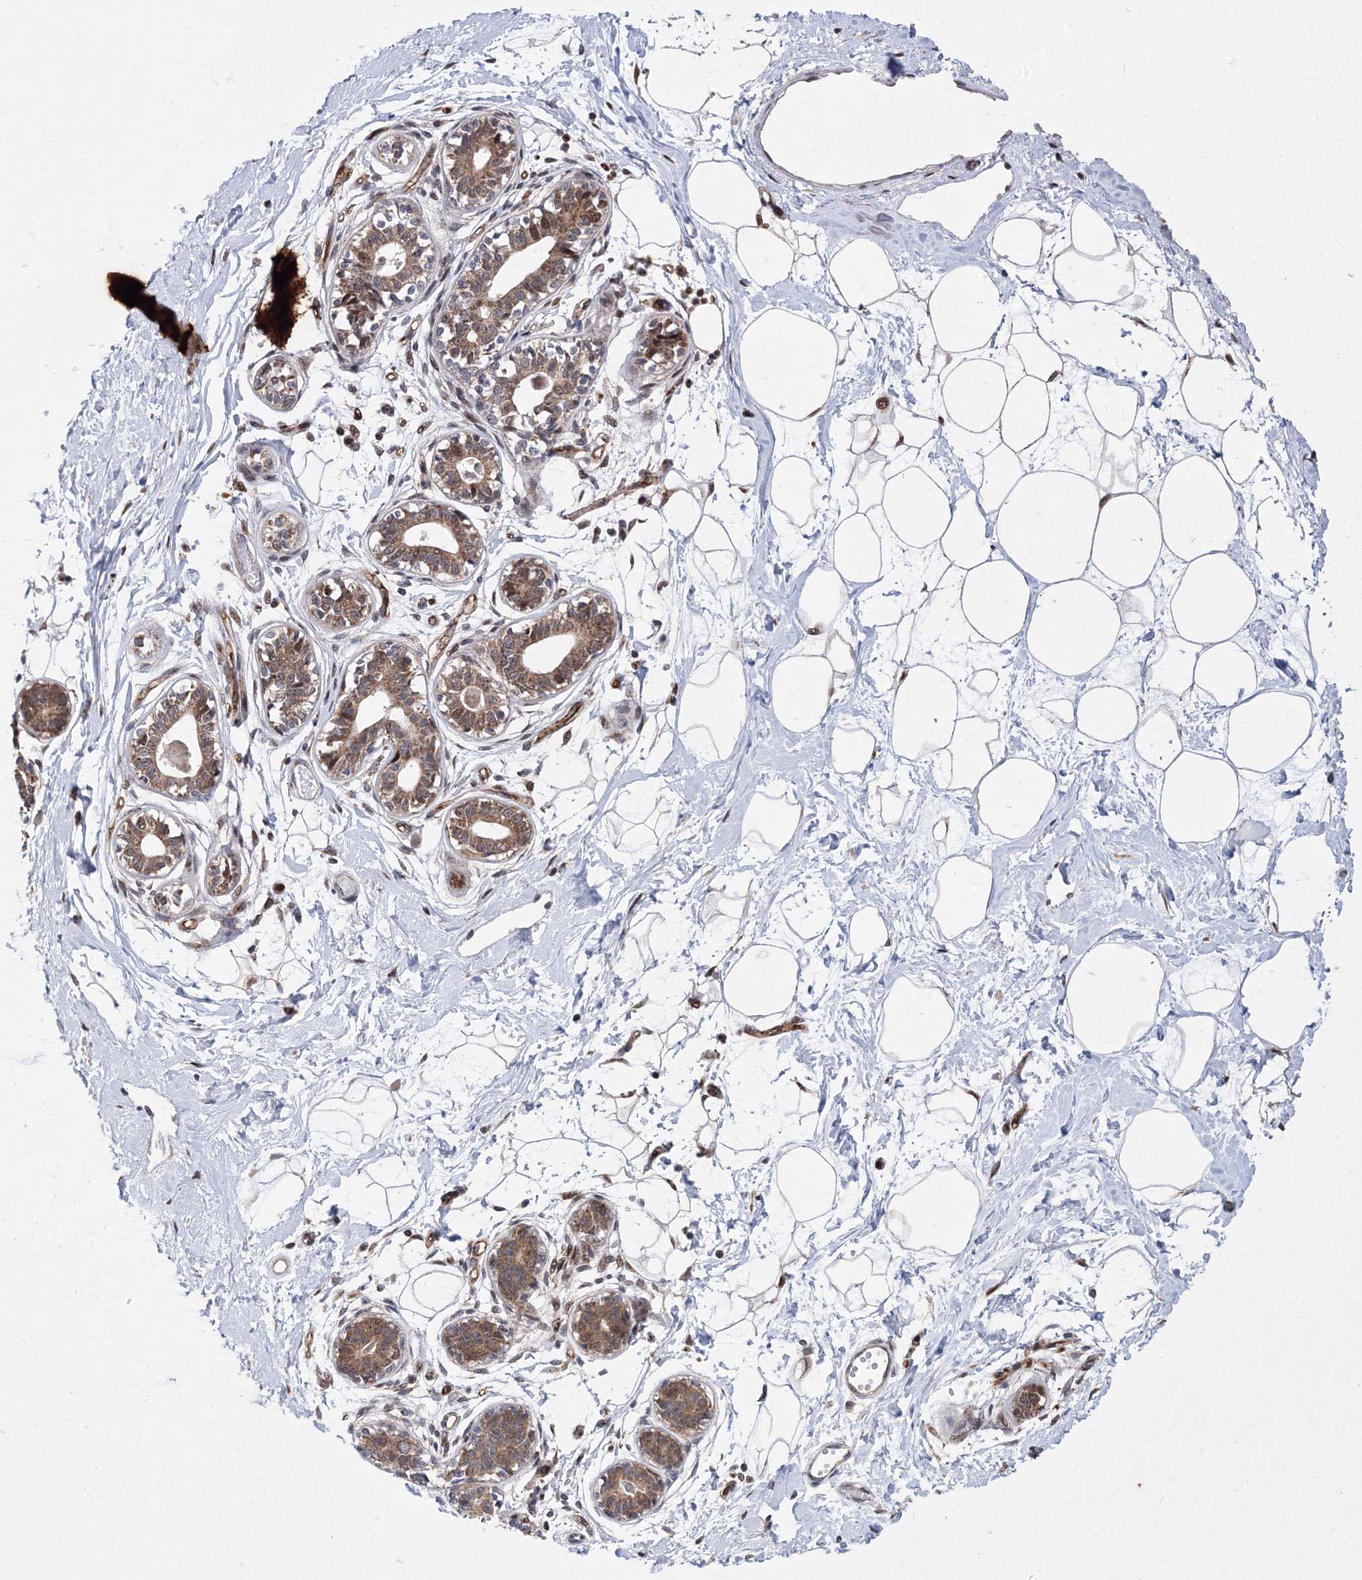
{"staining": {"intensity": "moderate", "quantity": "<25%", "location": "cytoplasmic/membranous"}, "tissue": "breast", "cell_type": "Adipocytes", "image_type": "normal", "snomed": [{"axis": "morphology", "description": "Normal tissue, NOS"}, {"axis": "topography", "description": "Breast"}], "caption": "Breast stained for a protein (brown) displays moderate cytoplasmic/membranous positive positivity in approximately <25% of adipocytes.", "gene": "GPN1", "patient": {"sex": "female", "age": 45}}